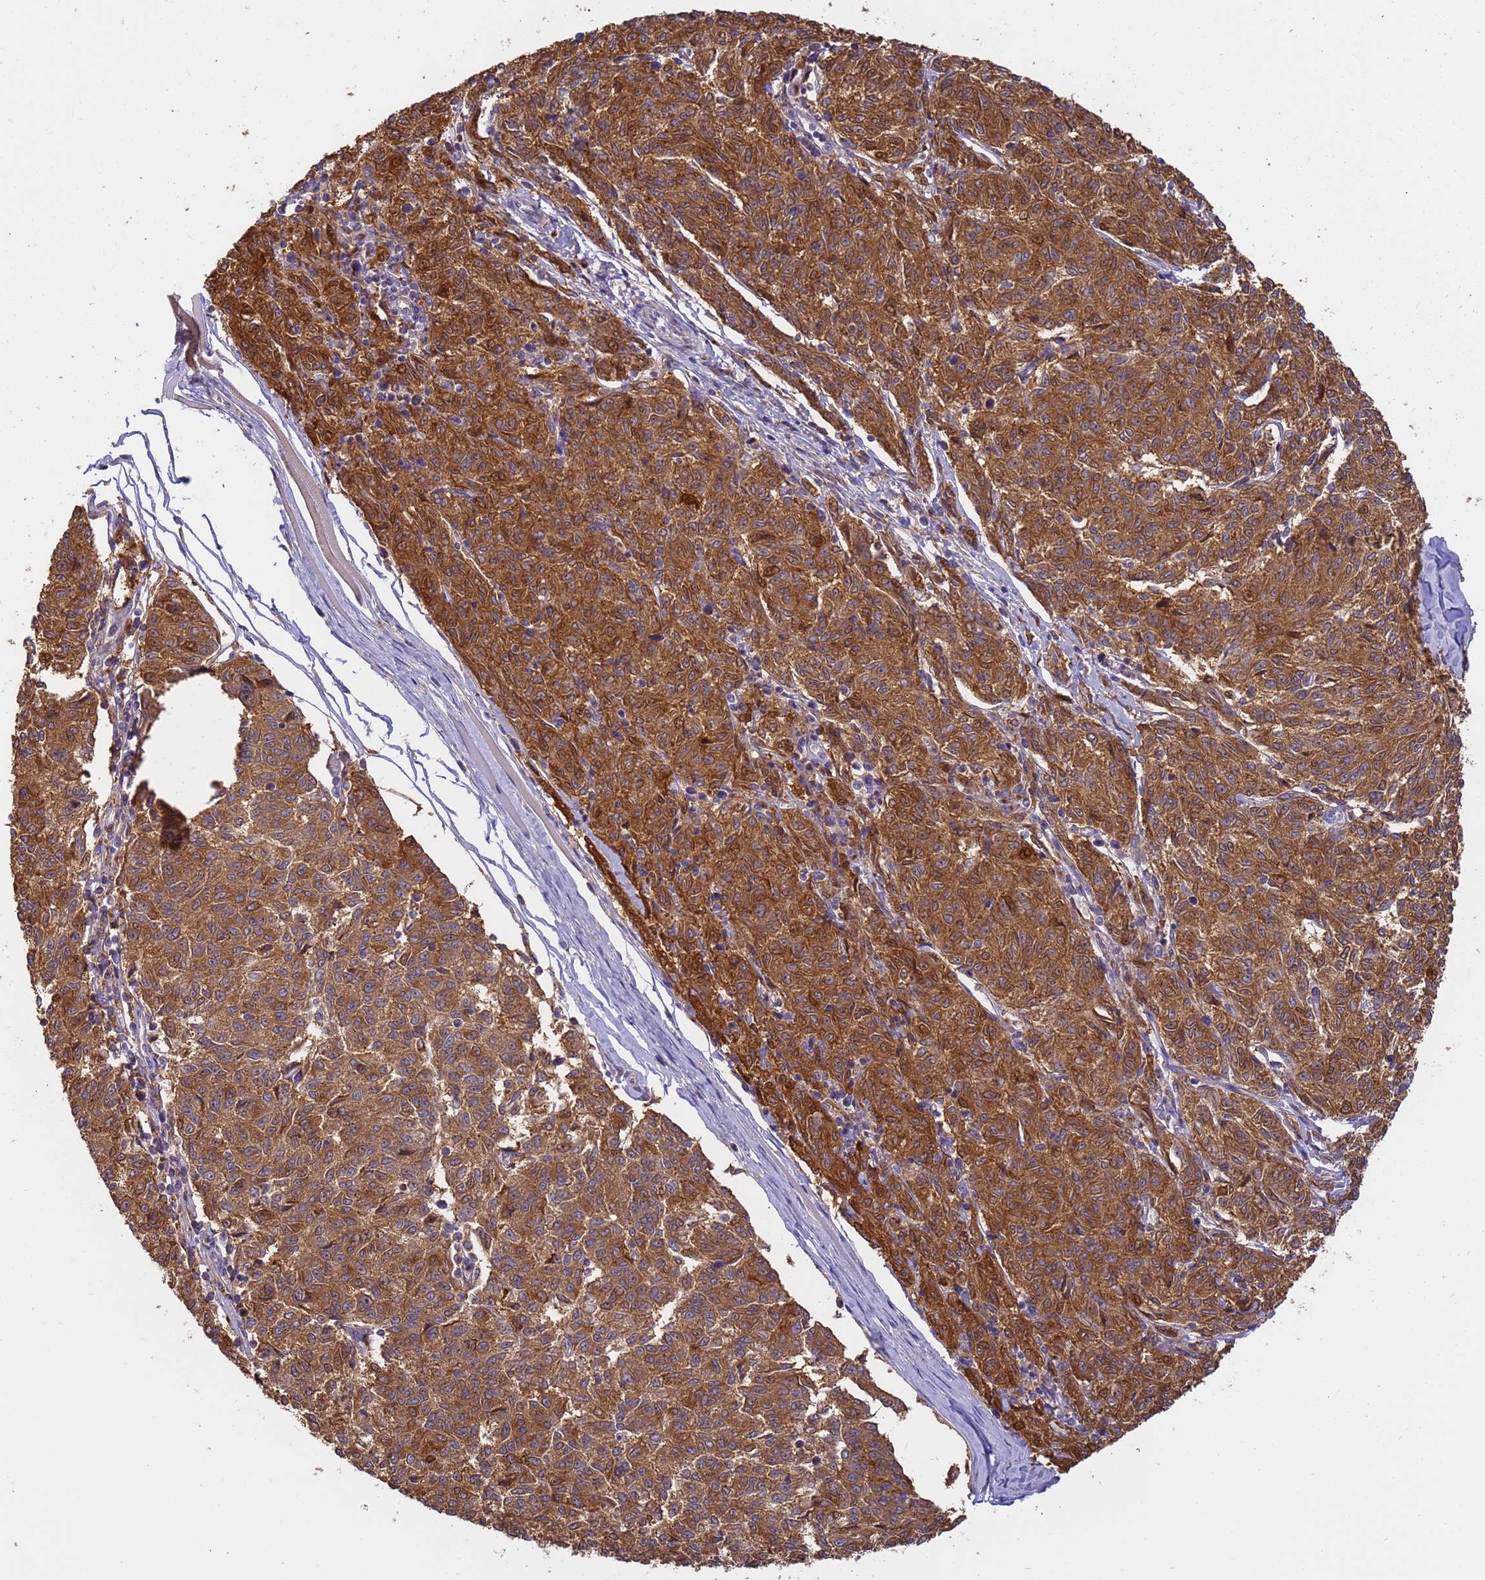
{"staining": {"intensity": "strong", "quantity": ">75%", "location": "cytoplasmic/membranous"}, "tissue": "melanoma", "cell_type": "Tumor cells", "image_type": "cancer", "snomed": [{"axis": "morphology", "description": "Malignant melanoma, NOS"}, {"axis": "topography", "description": "Skin"}], "caption": "Protein expression analysis of human melanoma reveals strong cytoplasmic/membranous positivity in approximately >75% of tumor cells. Immunohistochemistry (ihc) stains the protein of interest in brown and the nuclei are stained blue.", "gene": "M6PR", "patient": {"sex": "female", "age": 72}}